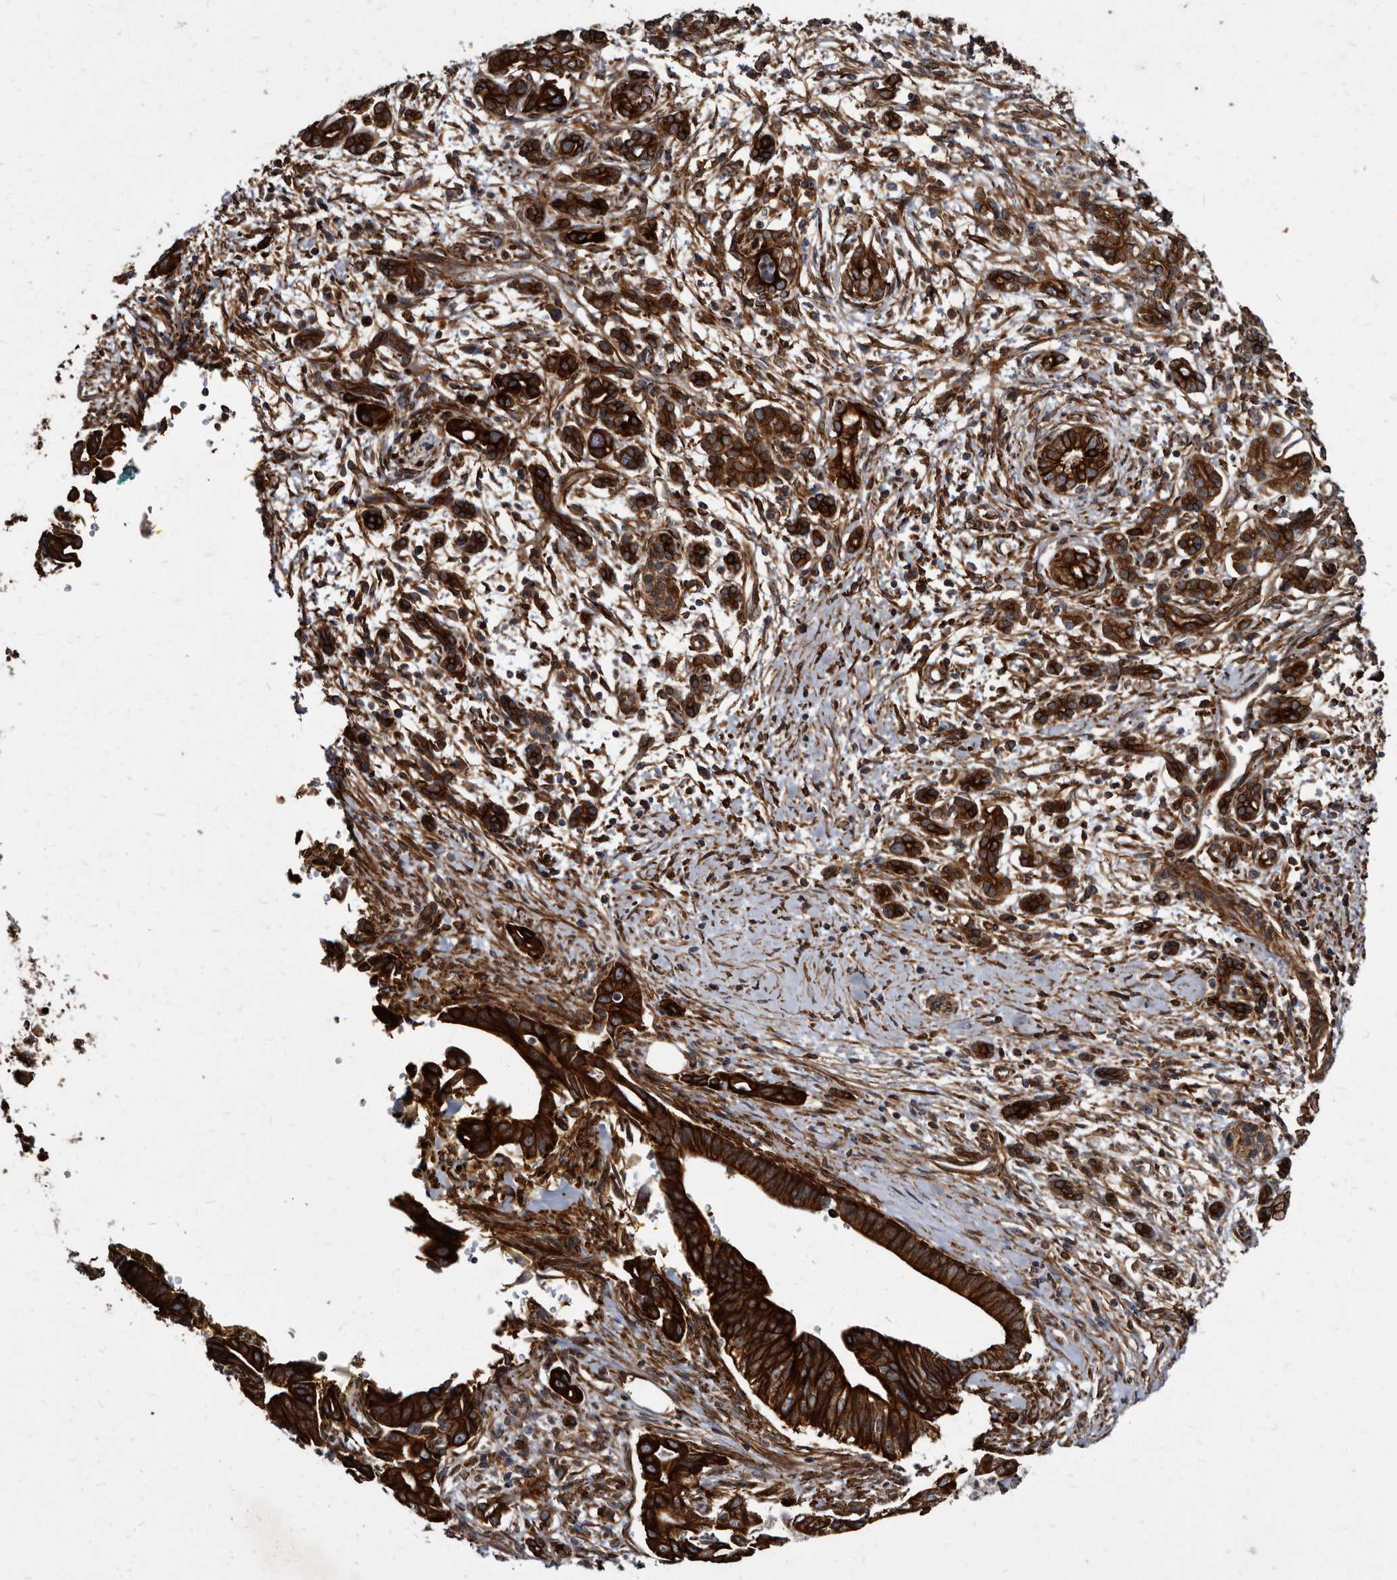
{"staining": {"intensity": "strong", "quantity": ">75%", "location": "cytoplasmic/membranous"}, "tissue": "pancreatic cancer", "cell_type": "Tumor cells", "image_type": "cancer", "snomed": [{"axis": "morphology", "description": "Adenocarcinoma, NOS"}, {"axis": "topography", "description": "Pancreas"}], "caption": "This is a histology image of IHC staining of pancreatic cancer (adenocarcinoma), which shows strong positivity in the cytoplasmic/membranous of tumor cells.", "gene": "KCTD20", "patient": {"sex": "male", "age": 58}}